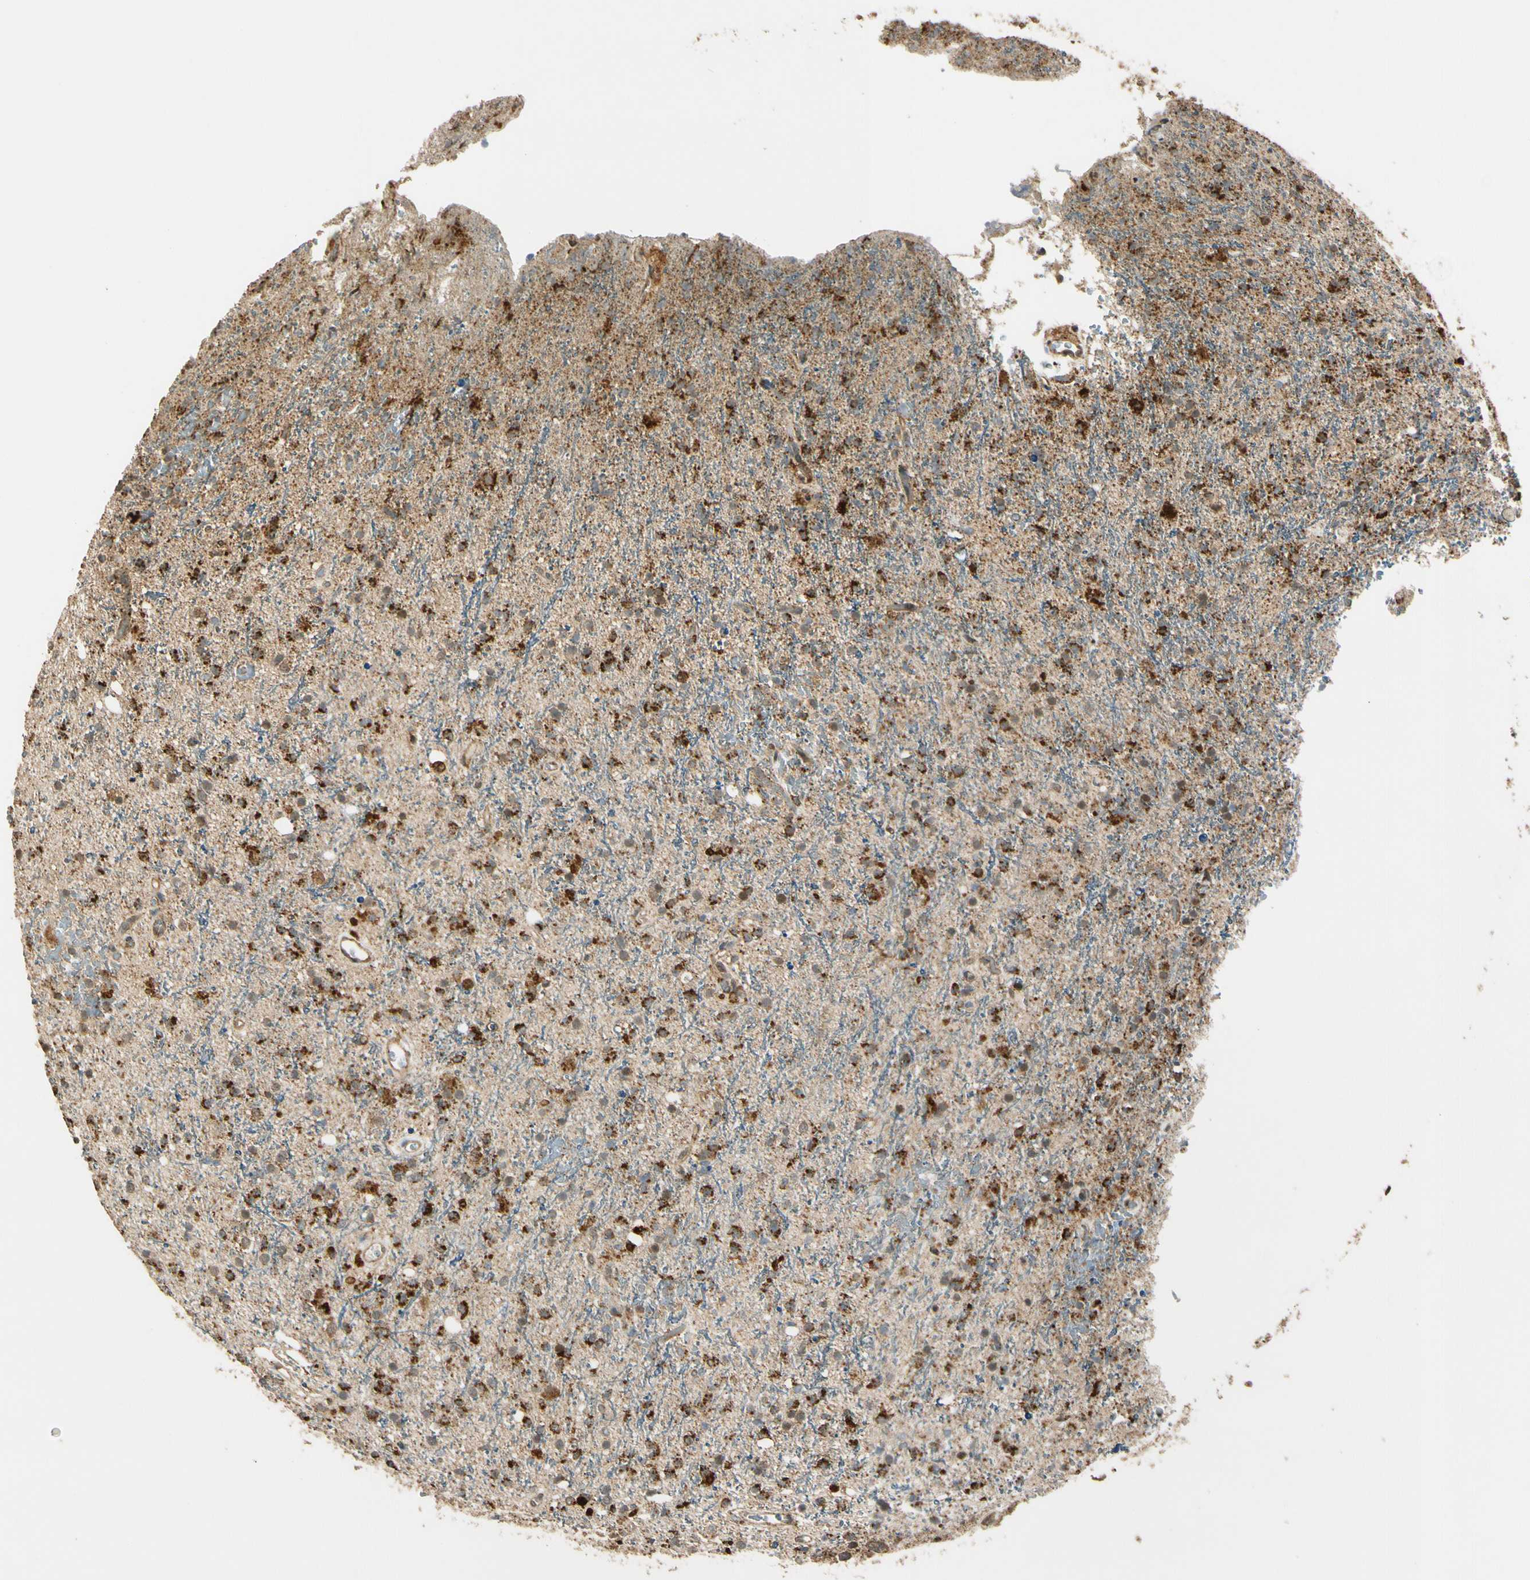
{"staining": {"intensity": "strong", "quantity": "25%-75%", "location": "cytoplasmic/membranous"}, "tissue": "glioma", "cell_type": "Tumor cells", "image_type": "cancer", "snomed": [{"axis": "morphology", "description": "Glioma, malignant, High grade"}, {"axis": "topography", "description": "Brain"}], "caption": "A photomicrograph of human glioma stained for a protein reveals strong cytoplasmic/membranous brown staining in tumor cells.", "gene": "LAMTOR1", "patient": {"sex": "male", "age": 47}}